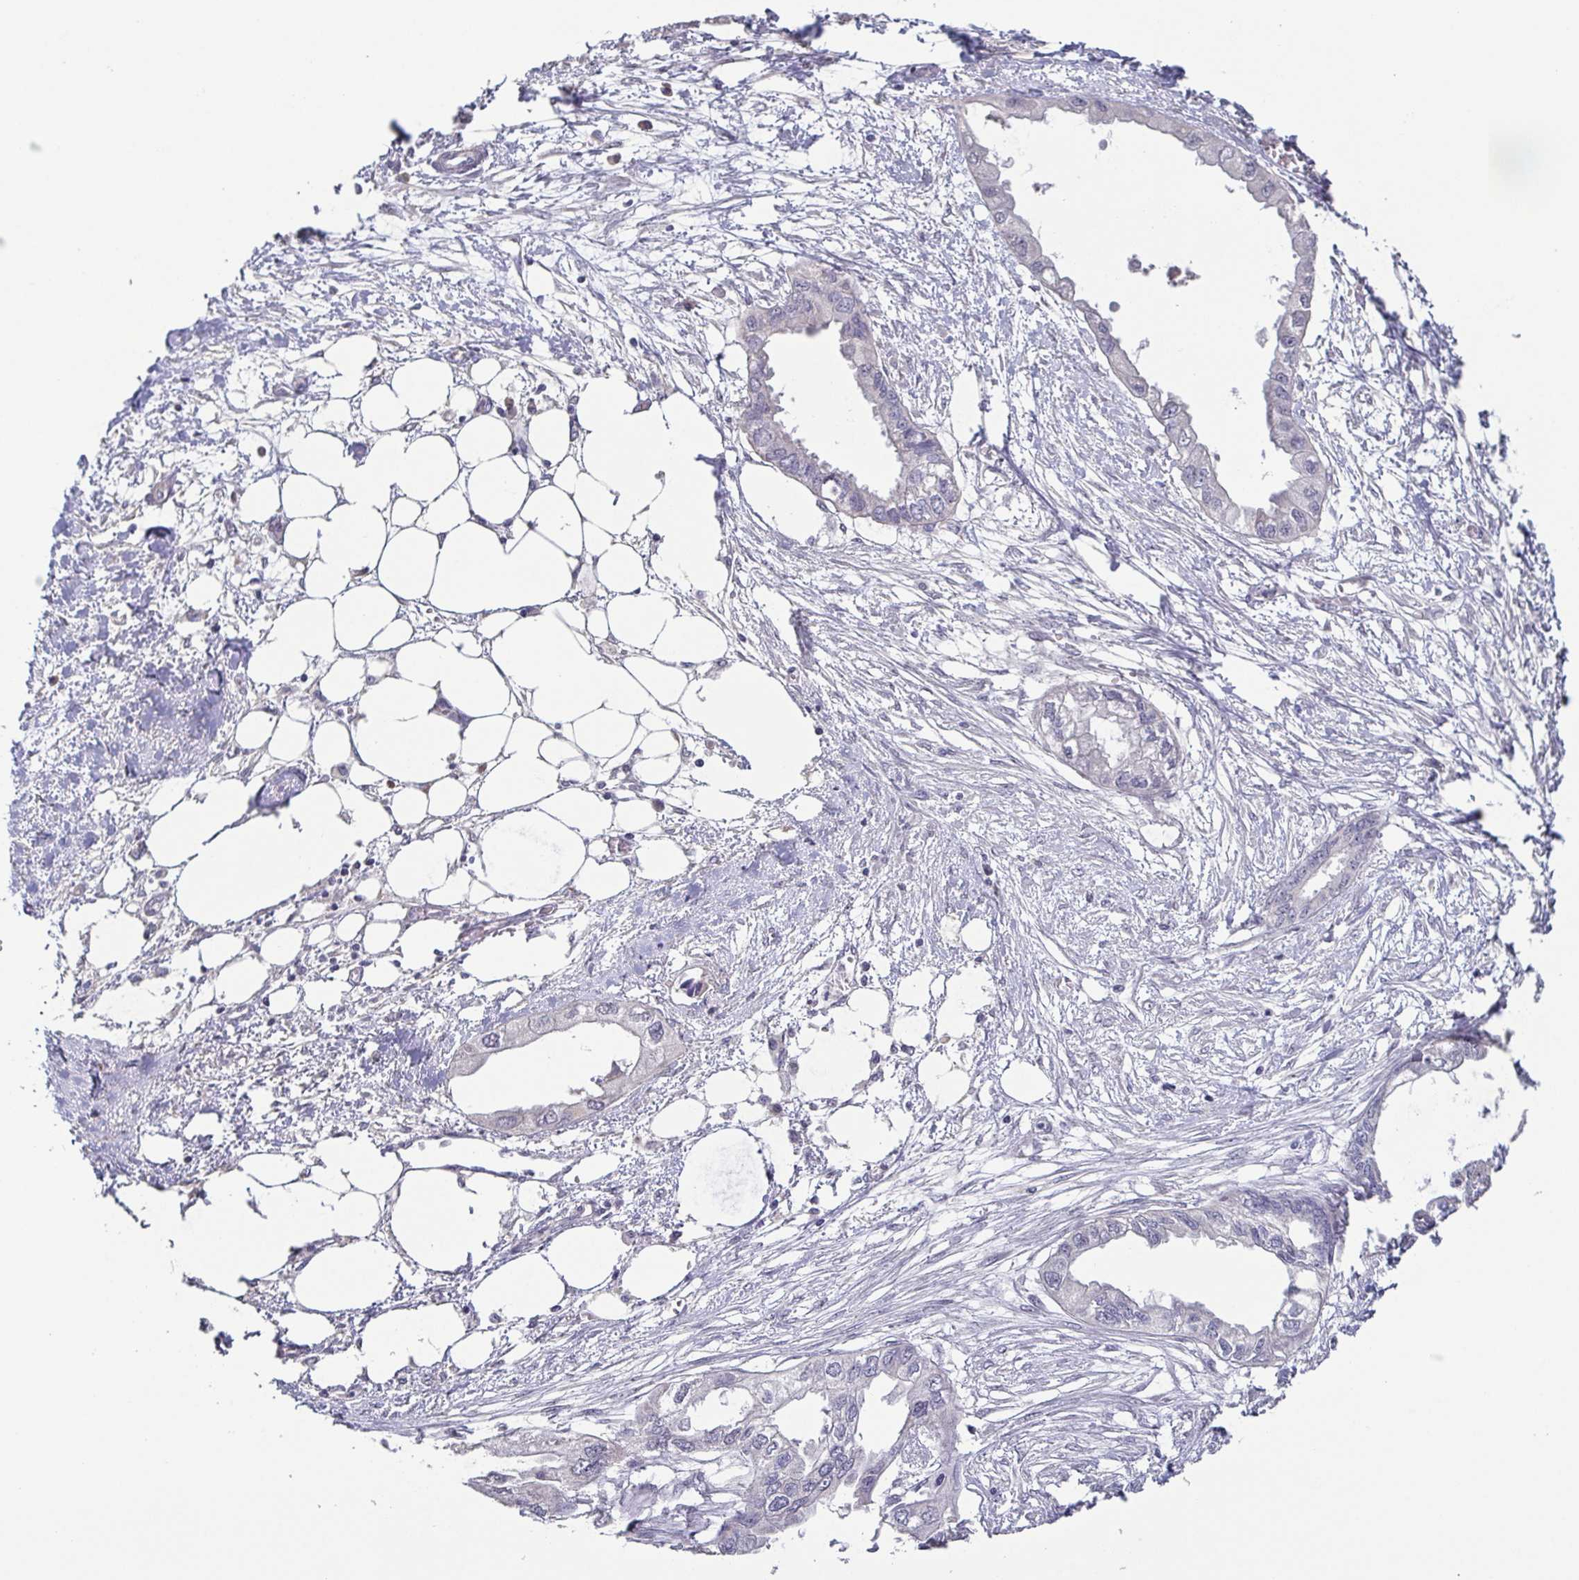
{"staining": {"intensity": "negative", "quantity": "none", "location": "none"}, "tissue": "endometrial cancer", "cell_type": "Tumor cells", "image_type": "cancer", "snomed": [{"axis": "morphology", "description": "Adenocarcinoma, NOS"}, {"axis": "morphology", "description": "Adenocarcinoma, metastatic, NOS"}, {"axis": "topography", "description": "Adipose tissue"}, {"axis": "topography", "description": "Endometrium"}], "caption": "Human endometrial cancer stained for a protein using immunohistochemistry exhibits no staining in tumor cells.", "gene": "NEFH", "patient": {"sex": "female", "age": 67}}